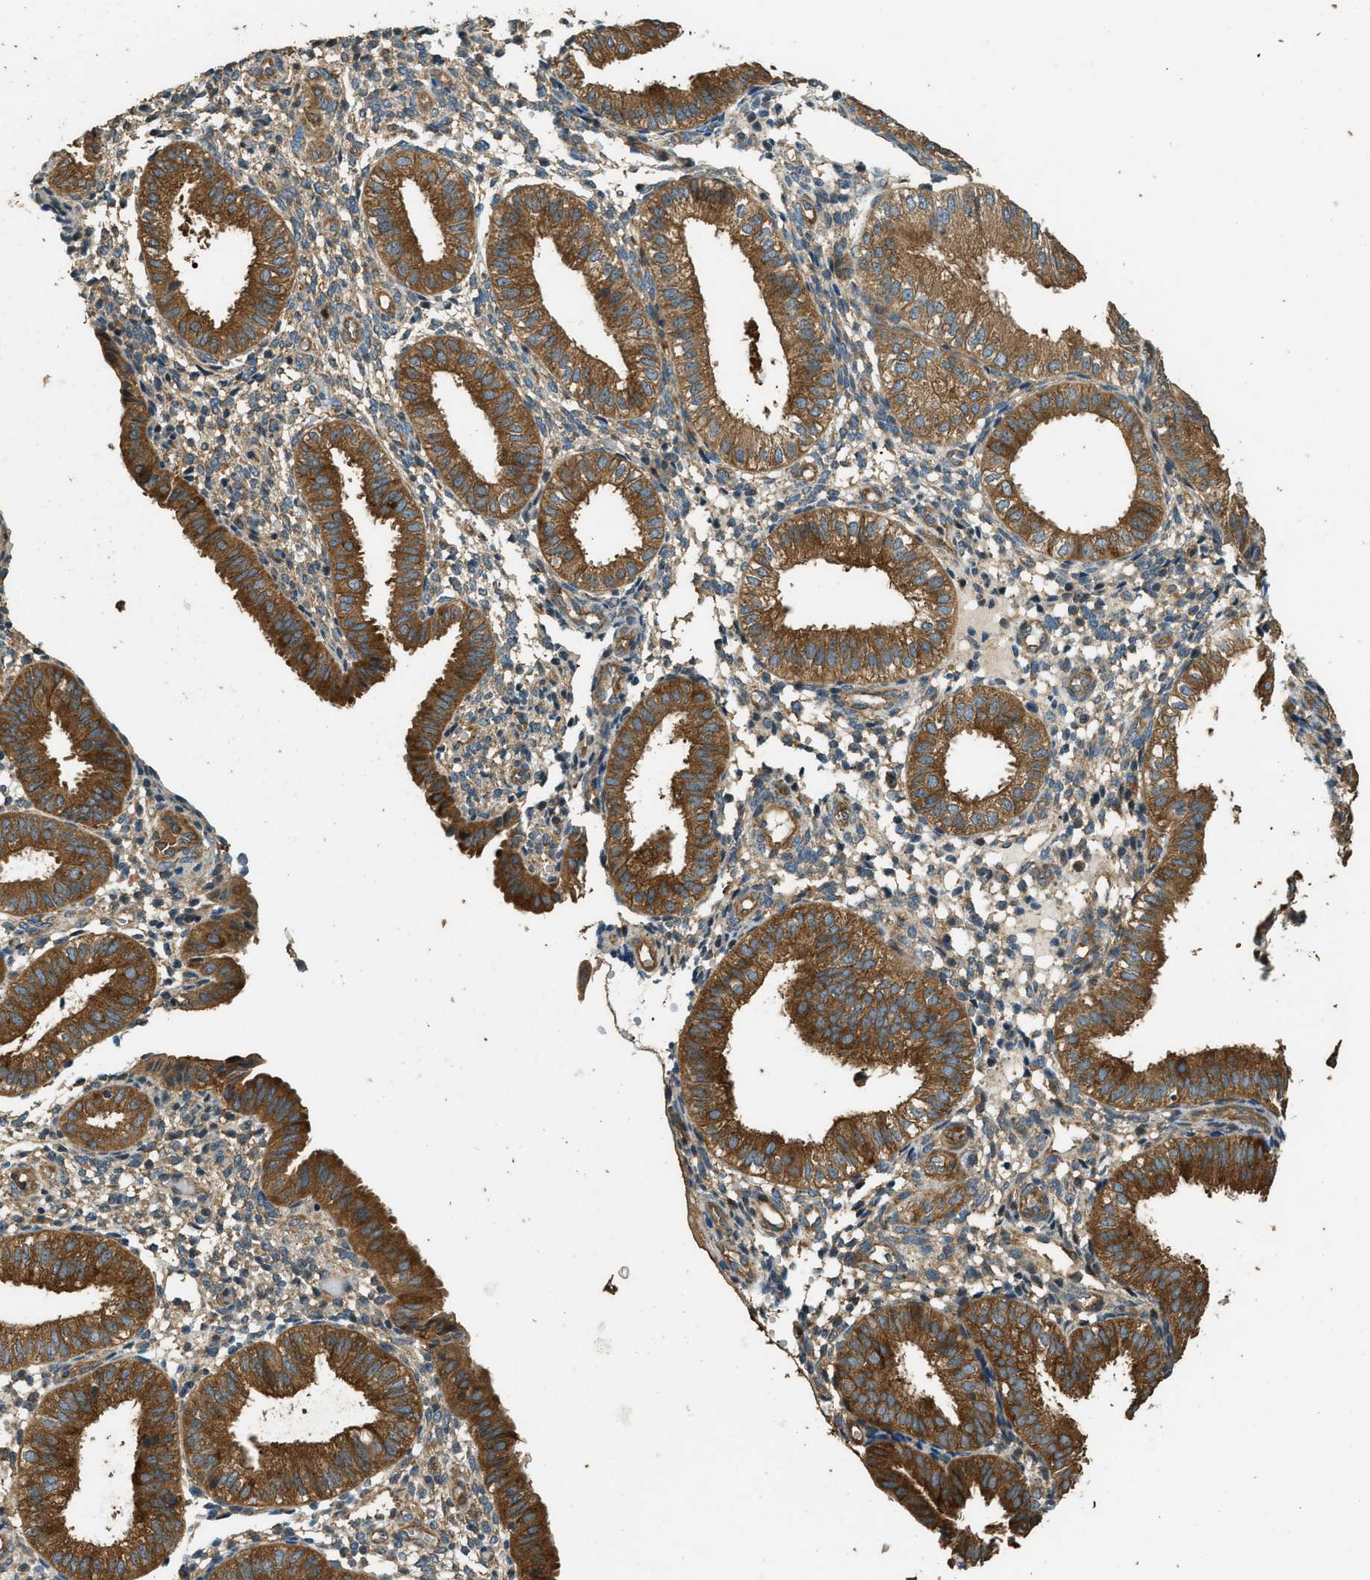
{"staining": {"intensity": "moderate", "quantity": "25%-75%", "location": "cytoplasmic/membranous"}, "tissue": "endometrium", "cell_type": "Cells in endometrial stroma", "image_type": "normal", "snomed": [{"axis": "morphology", "description": "Normal tissue, NOS"}, {"axis": "topography", "description": "Endometrium"}], "caption": "Immunohistochemistry staining of benign endometrium, which shows medium levels of moderate cytoplasmic/membranous positivity in about 25%-75% of cells in endometrial stroma indicating moderate cytoplasmic/membranous protein expression. The staining was performed using DAB (brown) for protein detection and nuclei were counterstained in hematoxylin (blue).", "gene": "MARS1", "patient": {"sex": "female", "age": 39}}